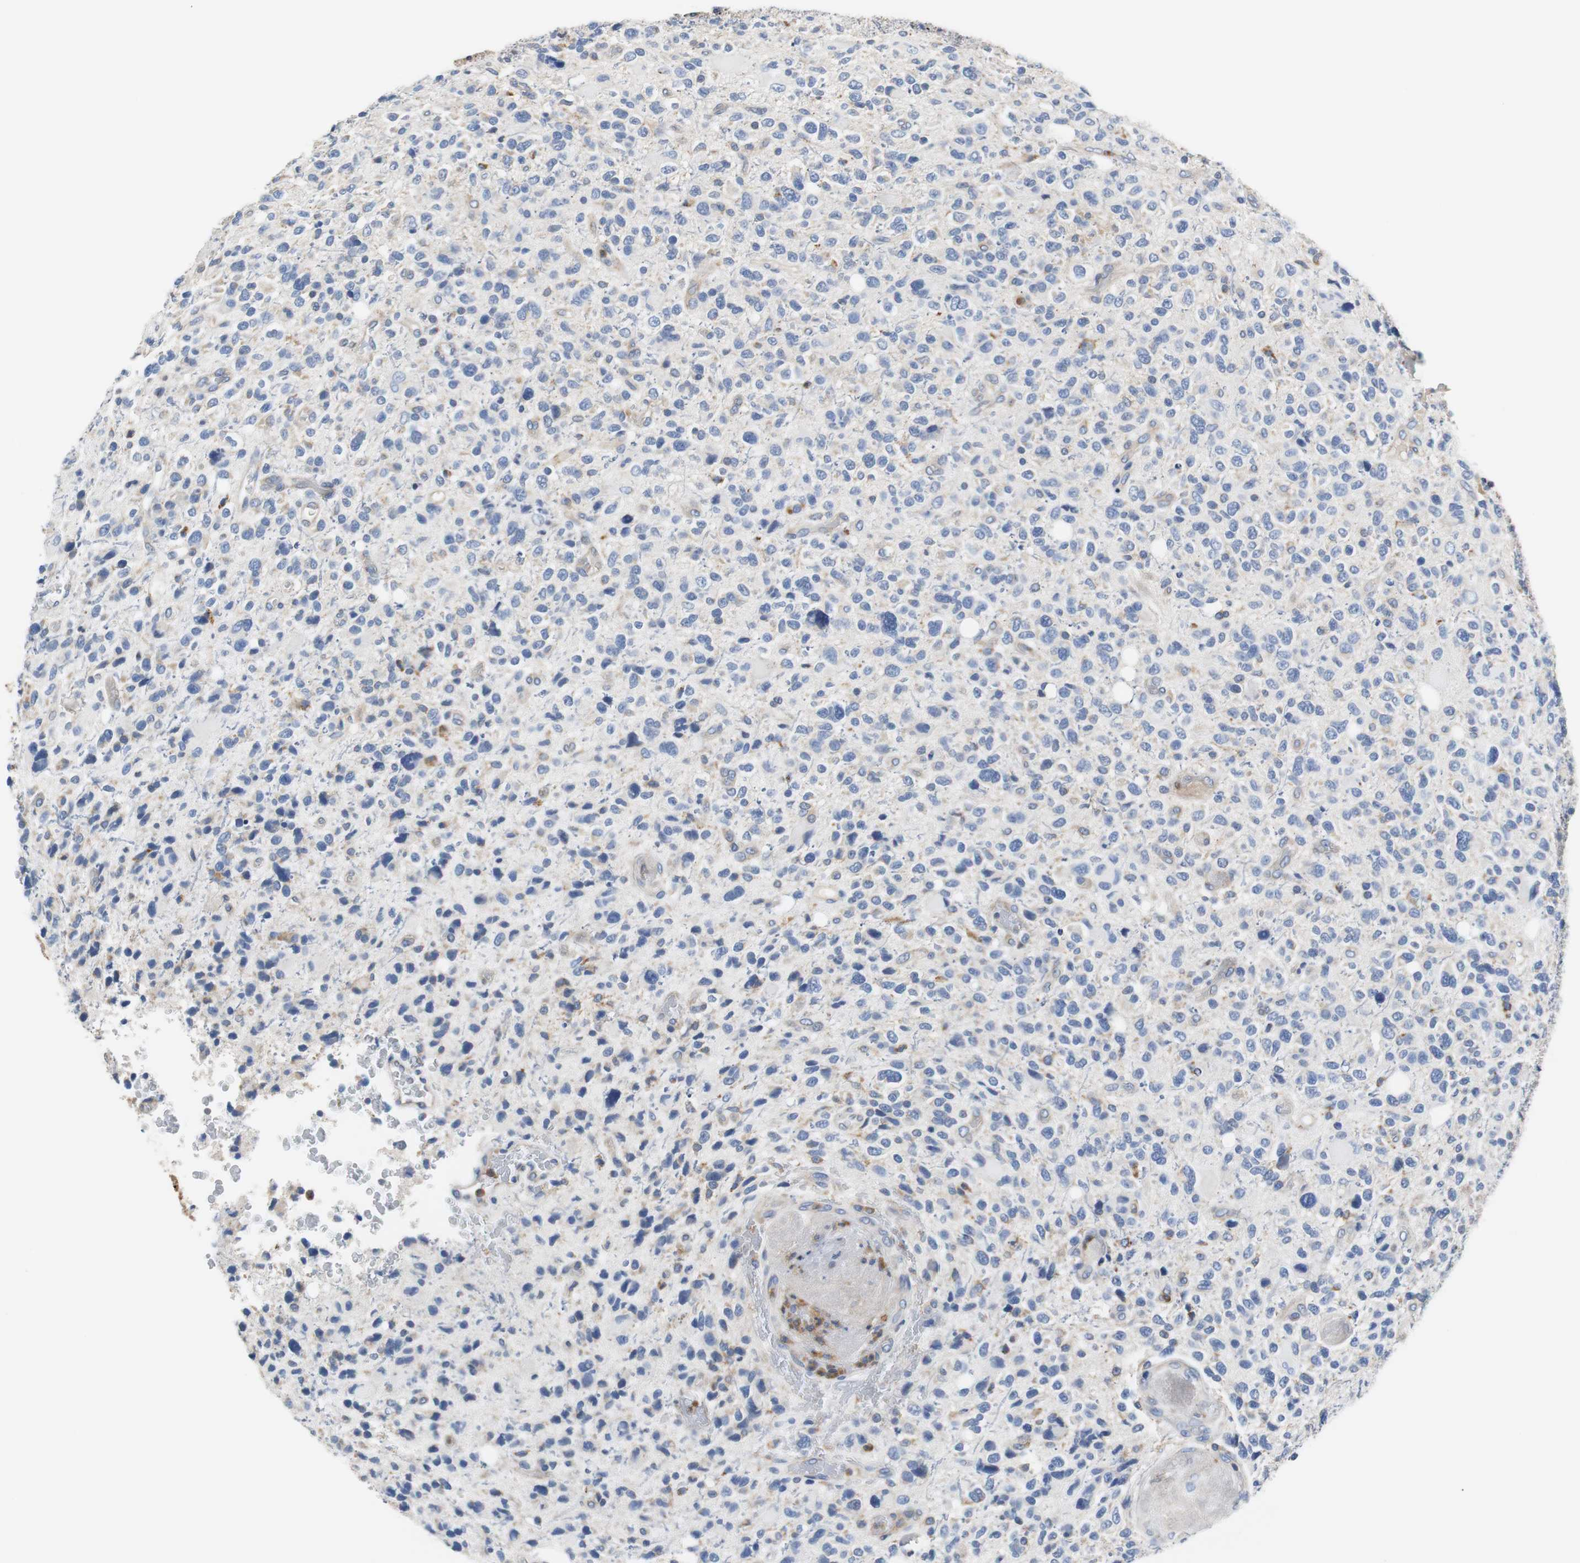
{"staining": {"intensity": "weak", "quantity": "<25%", "location": "cytoplasmic/membranous"}, "tissue": "glioma", "cell_type": "Tumor cells", "image_type": "cancer", "snomed": [{"axis": "morphology", "description": "Glioma, malignant, High grade"}, {"axis": "topography", "description": "Brain"}], "caption": "A high-resolution micrograph shows IHC staining of glioma, which displays no significant staining in tumor cells.", "gene": "VAMP8", "patient": {"sex": "male", "age": 48}}